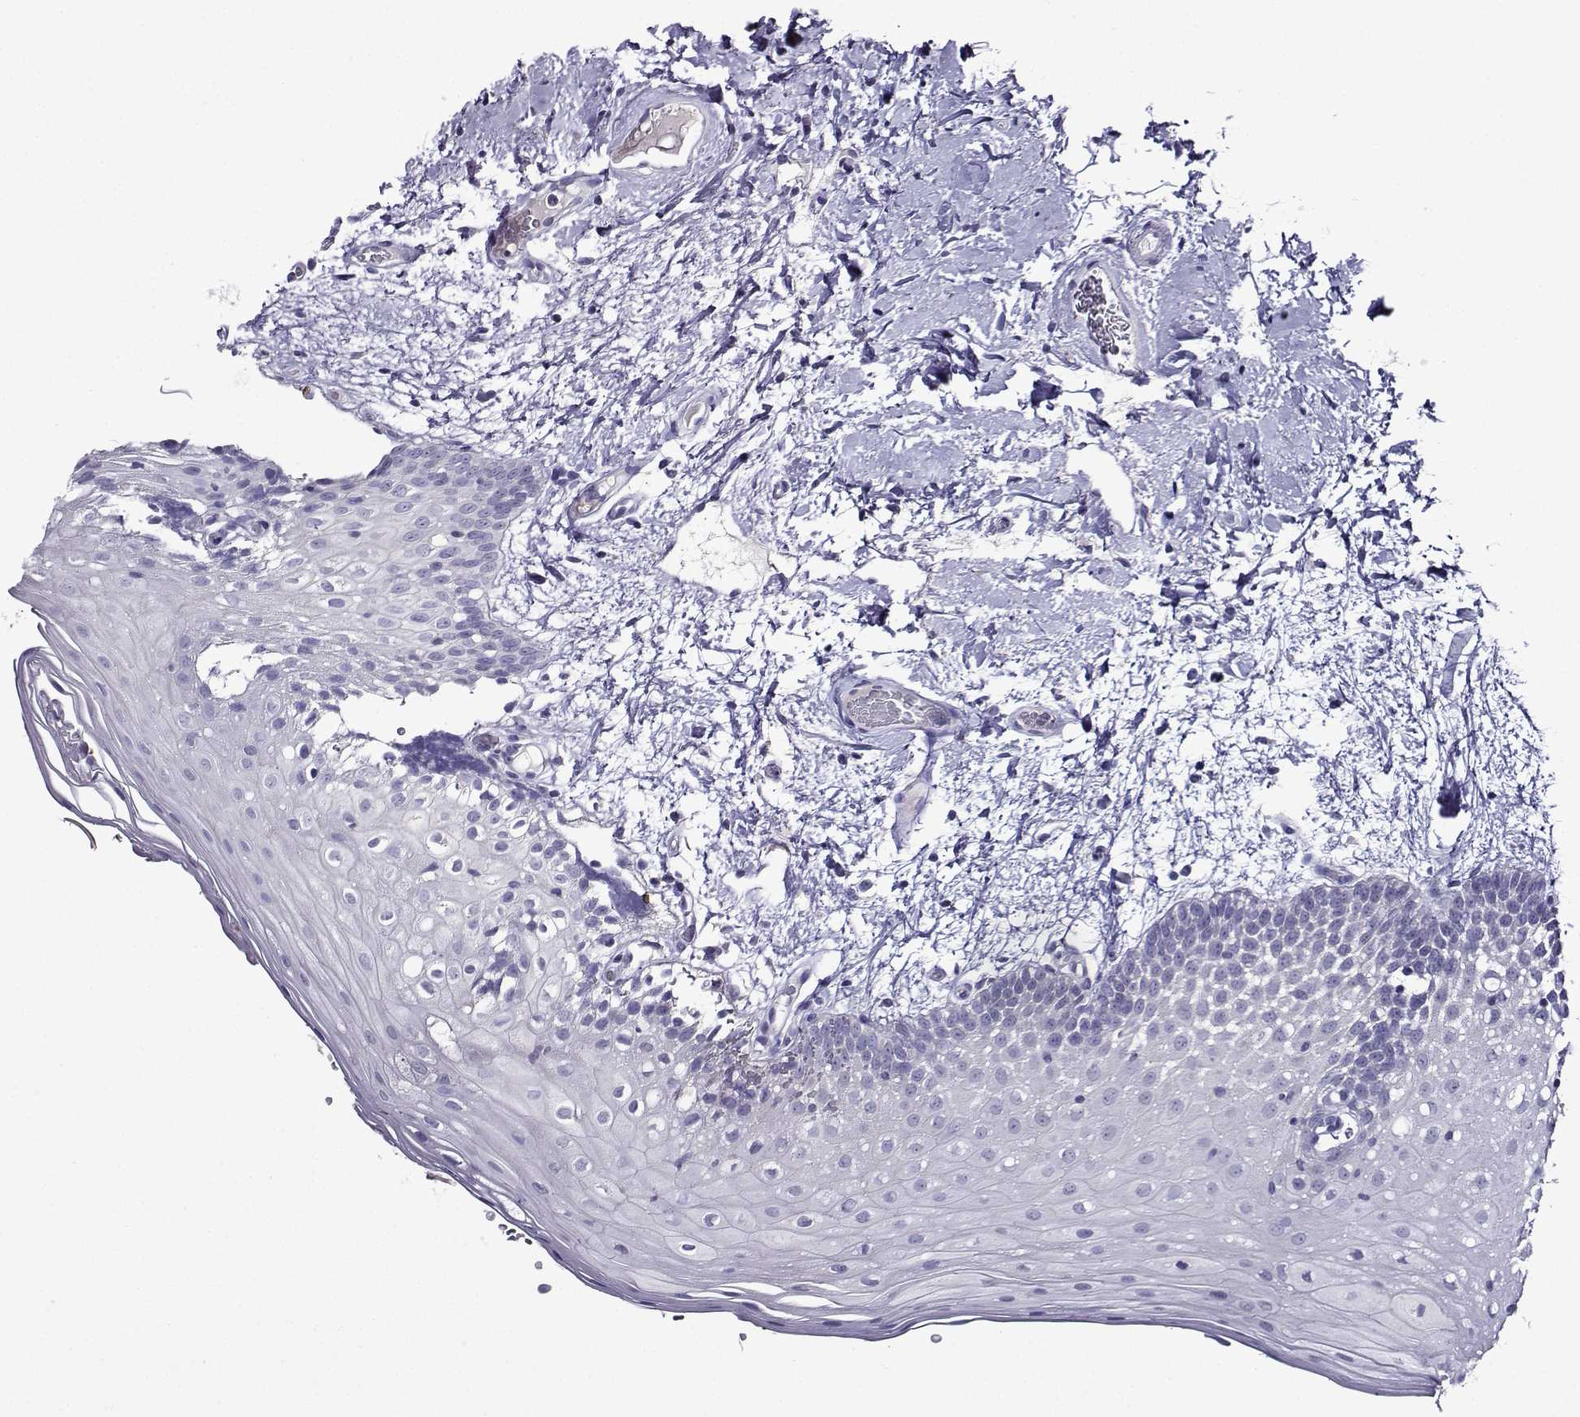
{"staining": {"intensity": "negative", "quantity": "none", "location": "none"}, "tissue": "oral mucosa", "cell_type": "Squamous epithelial cells", "image_type": "normal", "snomed": [{"axis": "morphology", "description": "Normal tissue, NOS"}, {"axis": "morphology", "description": "Squamous cell carcinoma, NOS"}, {"axis": "topography", "description": "Oral tissue"}, {"axis": "topography", "description": "Head-Neck"}], "caption": "This micrograph is of benign oral mucosa stained with IHC to label a protein in brown with the nuclei are counter-stained blue. There is no staining in squamous epithelial cells.", "gene": "TMEM266", "patient": {"sex": "male", "age": 69}}